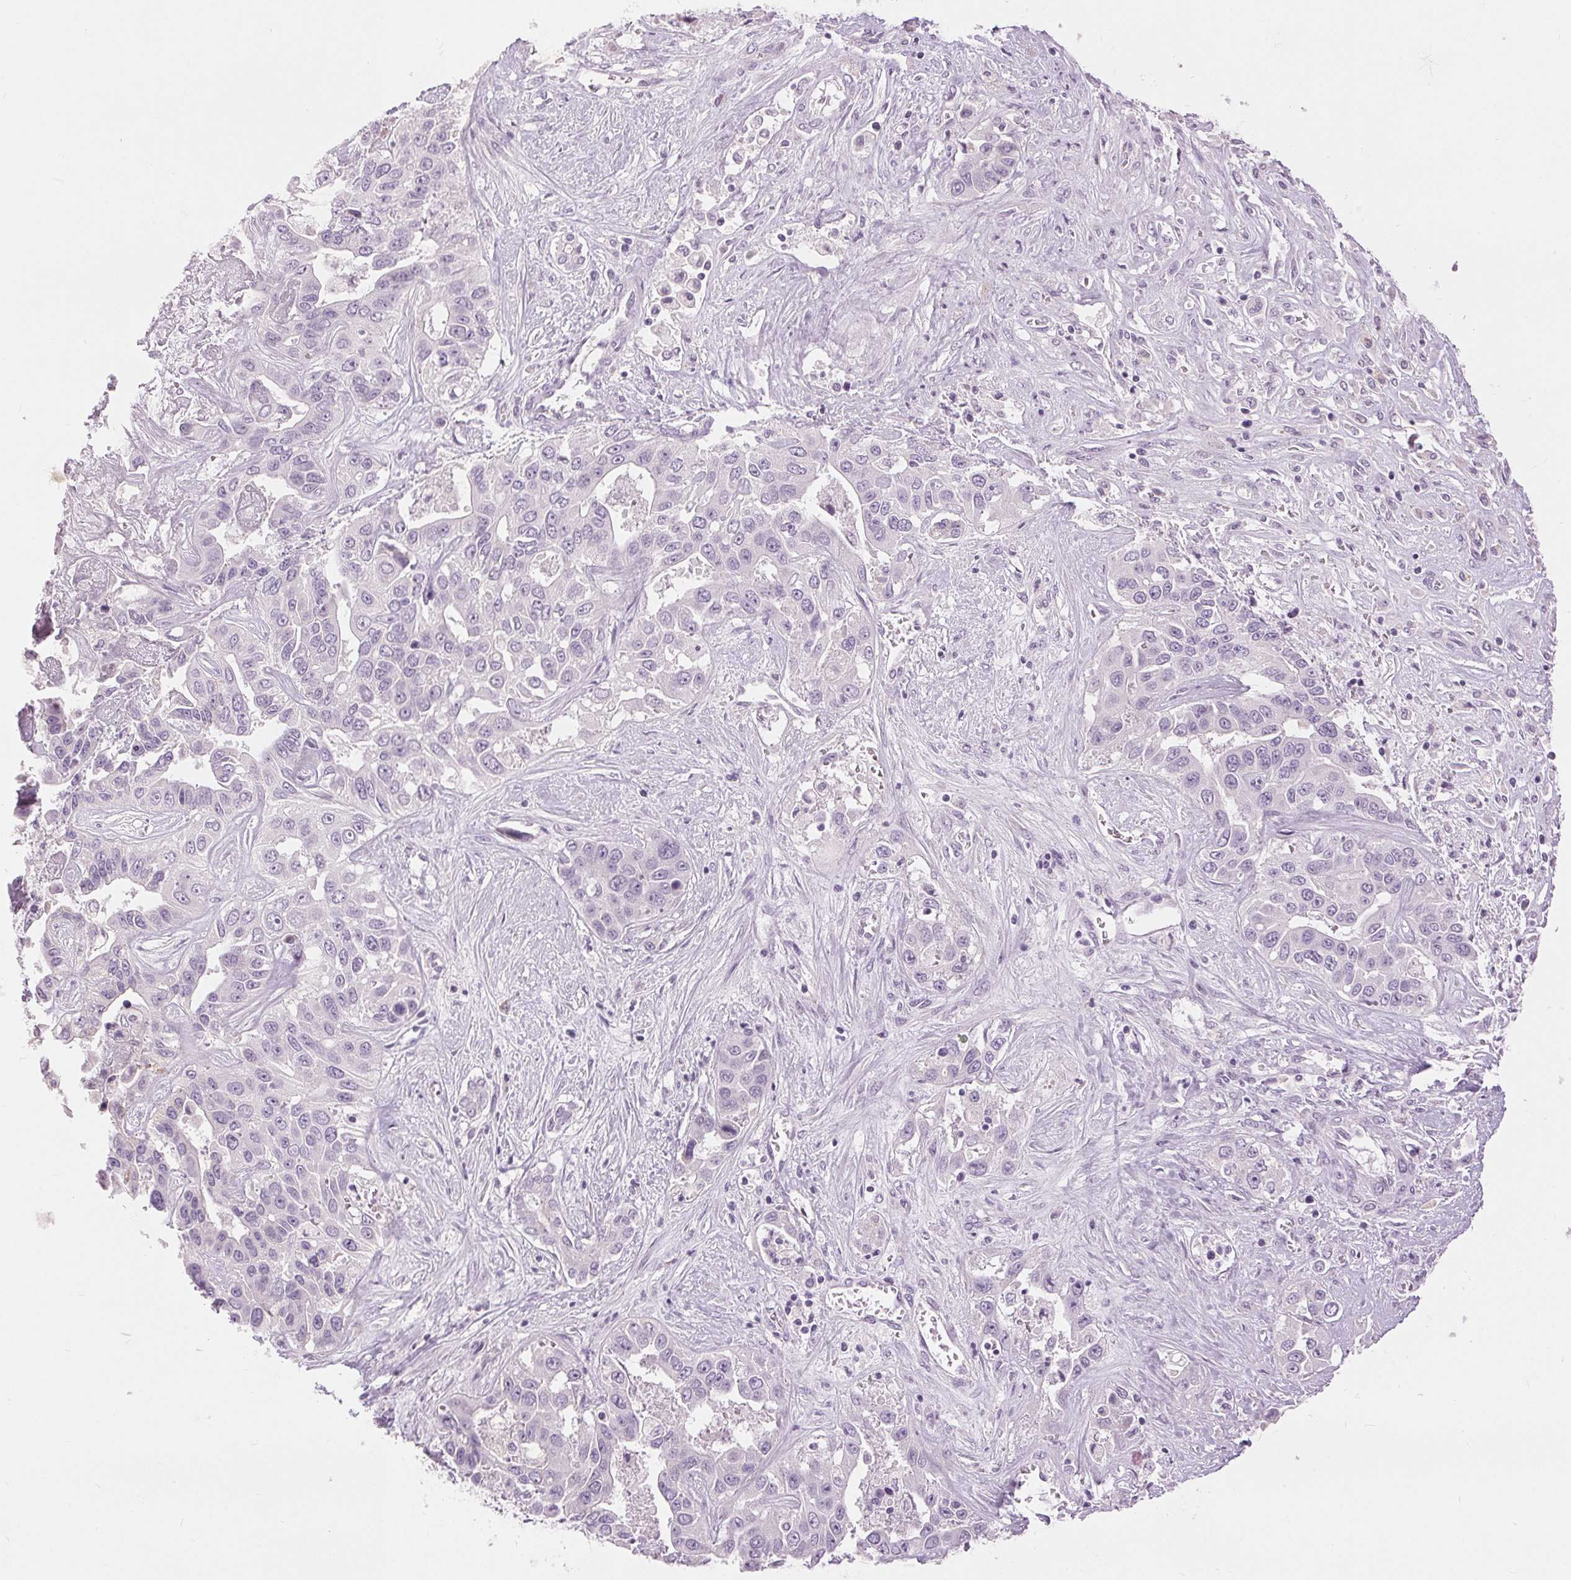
{"staining": {"intensity": "negative", "quantity": "none", "location": "none"}, "tissue": "liver cancer", "cell_type": "Tumor cells", "image_type": "cancer", "snomed": [{"axis": "morphology", "description": "Cholangiocarcinoma"}, {"axis": "topography", "description": "Liver"}], "caption": "A photomicrograph of cholangiocarcinoma (liver) stained for a protein shows no brown staining in tumor cells.", "gene": "DSG3", "patient": {"sex": "female", "age": 52}}